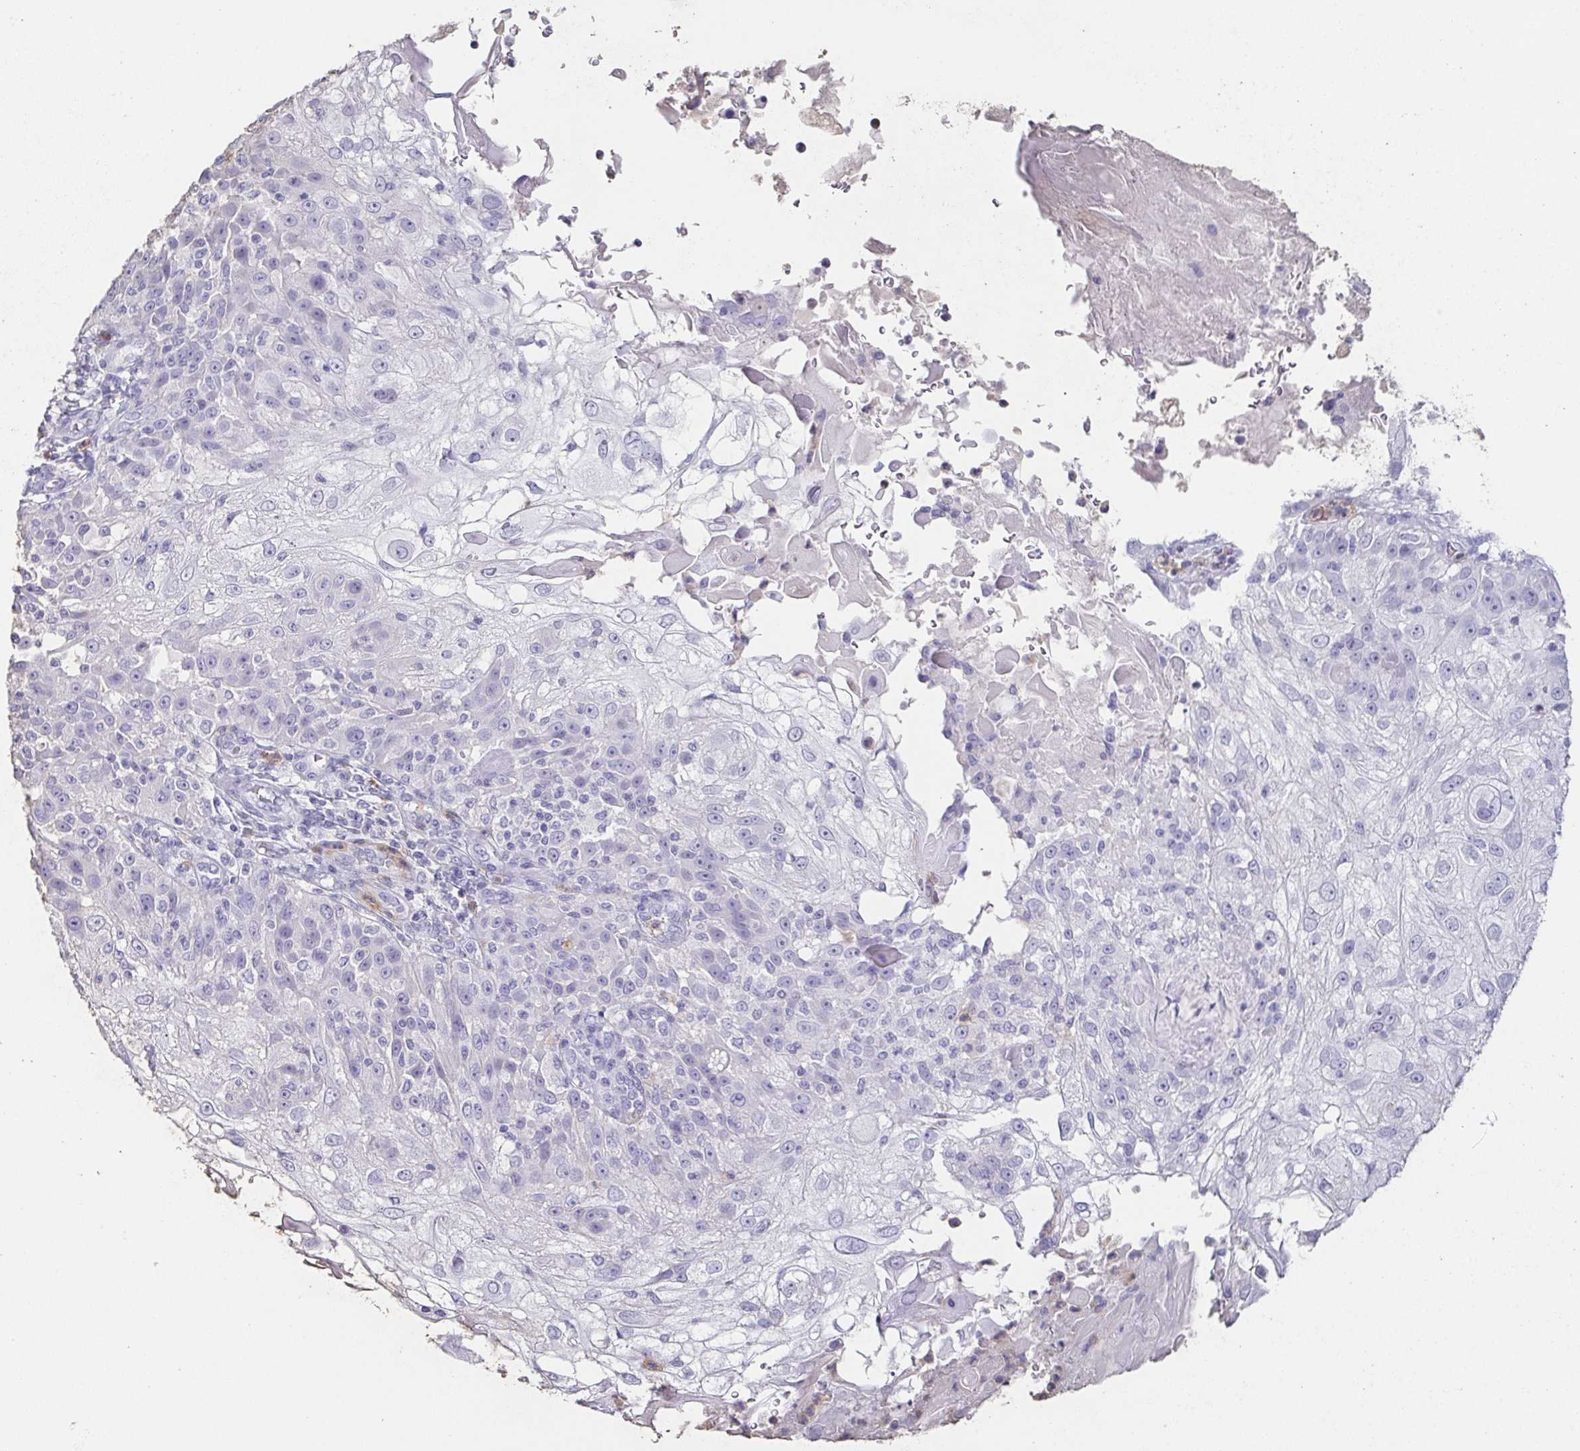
{"staining": {"intensity": "negative", "quantity": "none", "location": "none"}, "tissue": "skin cancer", "cell_type": "Tumor cells", "image_type": "cancer", "snomed": [{"axis": "morphology", "description": "Normal tissue, NOS"}, {"axis": "morphology", "description": "Squamous cell carcinoma, NOS"}, {"axis": "topography", "description": "Skin"}], "caption": "IHC micrograph of neoplastic tissue: skin cancer (squamous cell carcinoma) stained with DAB displays no significant protein staining in tumor cells.", "gene": "BPIFA2", "patient": {"sex": "female", "age": 83}}